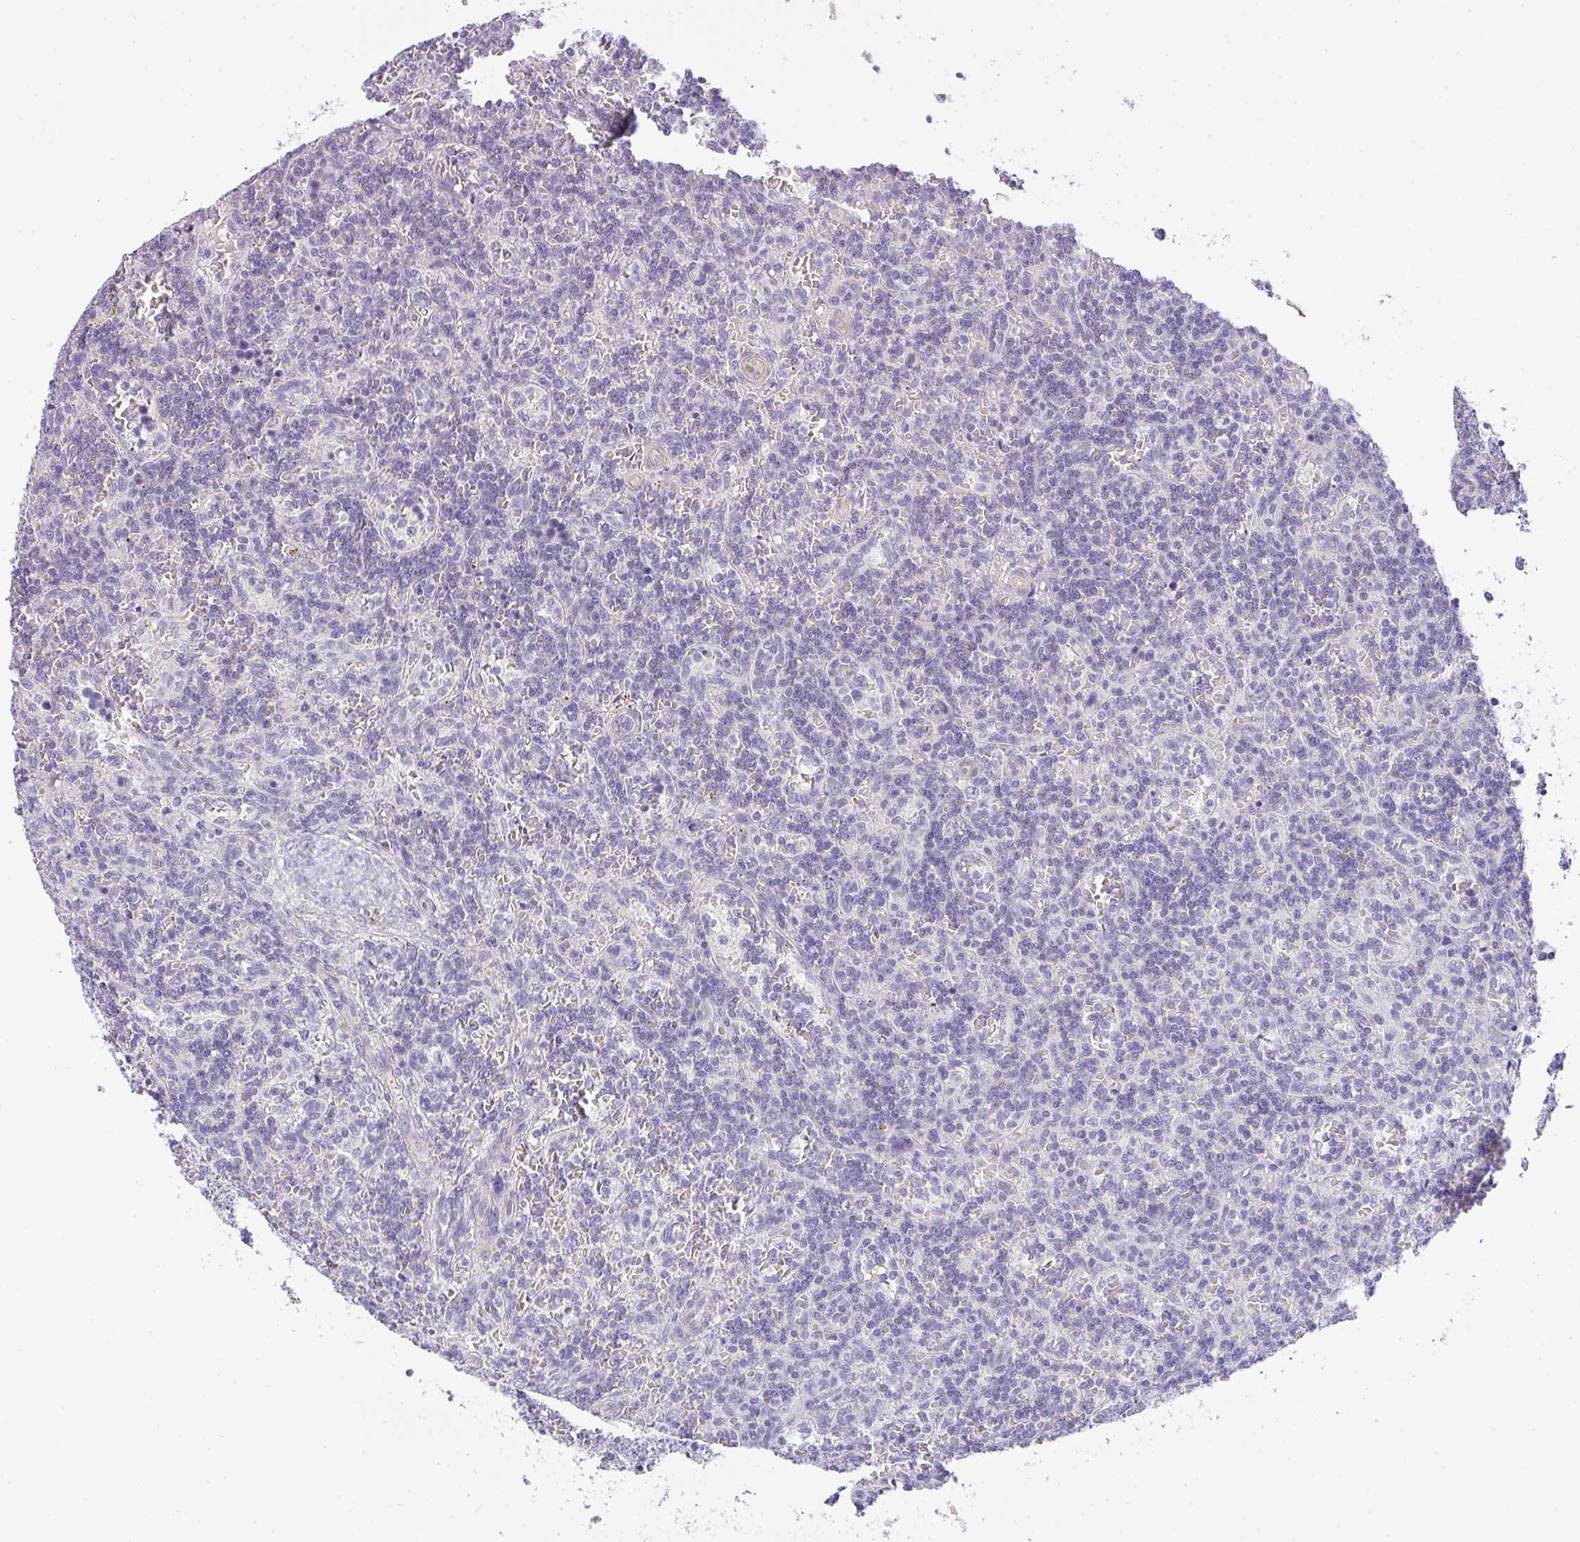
{"staining": {"intensity": "negative", "quantity": "none", "location": "none"}, "tissue": "lymphoma", "cell_type": "Tumor cells", "image_type": "cancer", "snomed": [{"axis": "morphology", "description": "Malignant lymphoma, non-Hodgkin's type, Low grade"}, {"axis": "topography", "description": "Spleen"}], "caption": "High magnification brightfield microscopy of lymphoma stained with DAB (3,3'-diaminobenzidine) (brown) and counterstained with hematoxylin (blue): tumor cells show no significant positivity. (Stains: DAB (3,3'-diaminobenzidine) immunohistochemistry (IHC) with hematoxylin counter stain, Microscopy: brightfield microscopy at high magnification).", "gene": "FILIP1", "patient": {"sex": "male", "age": 73}}